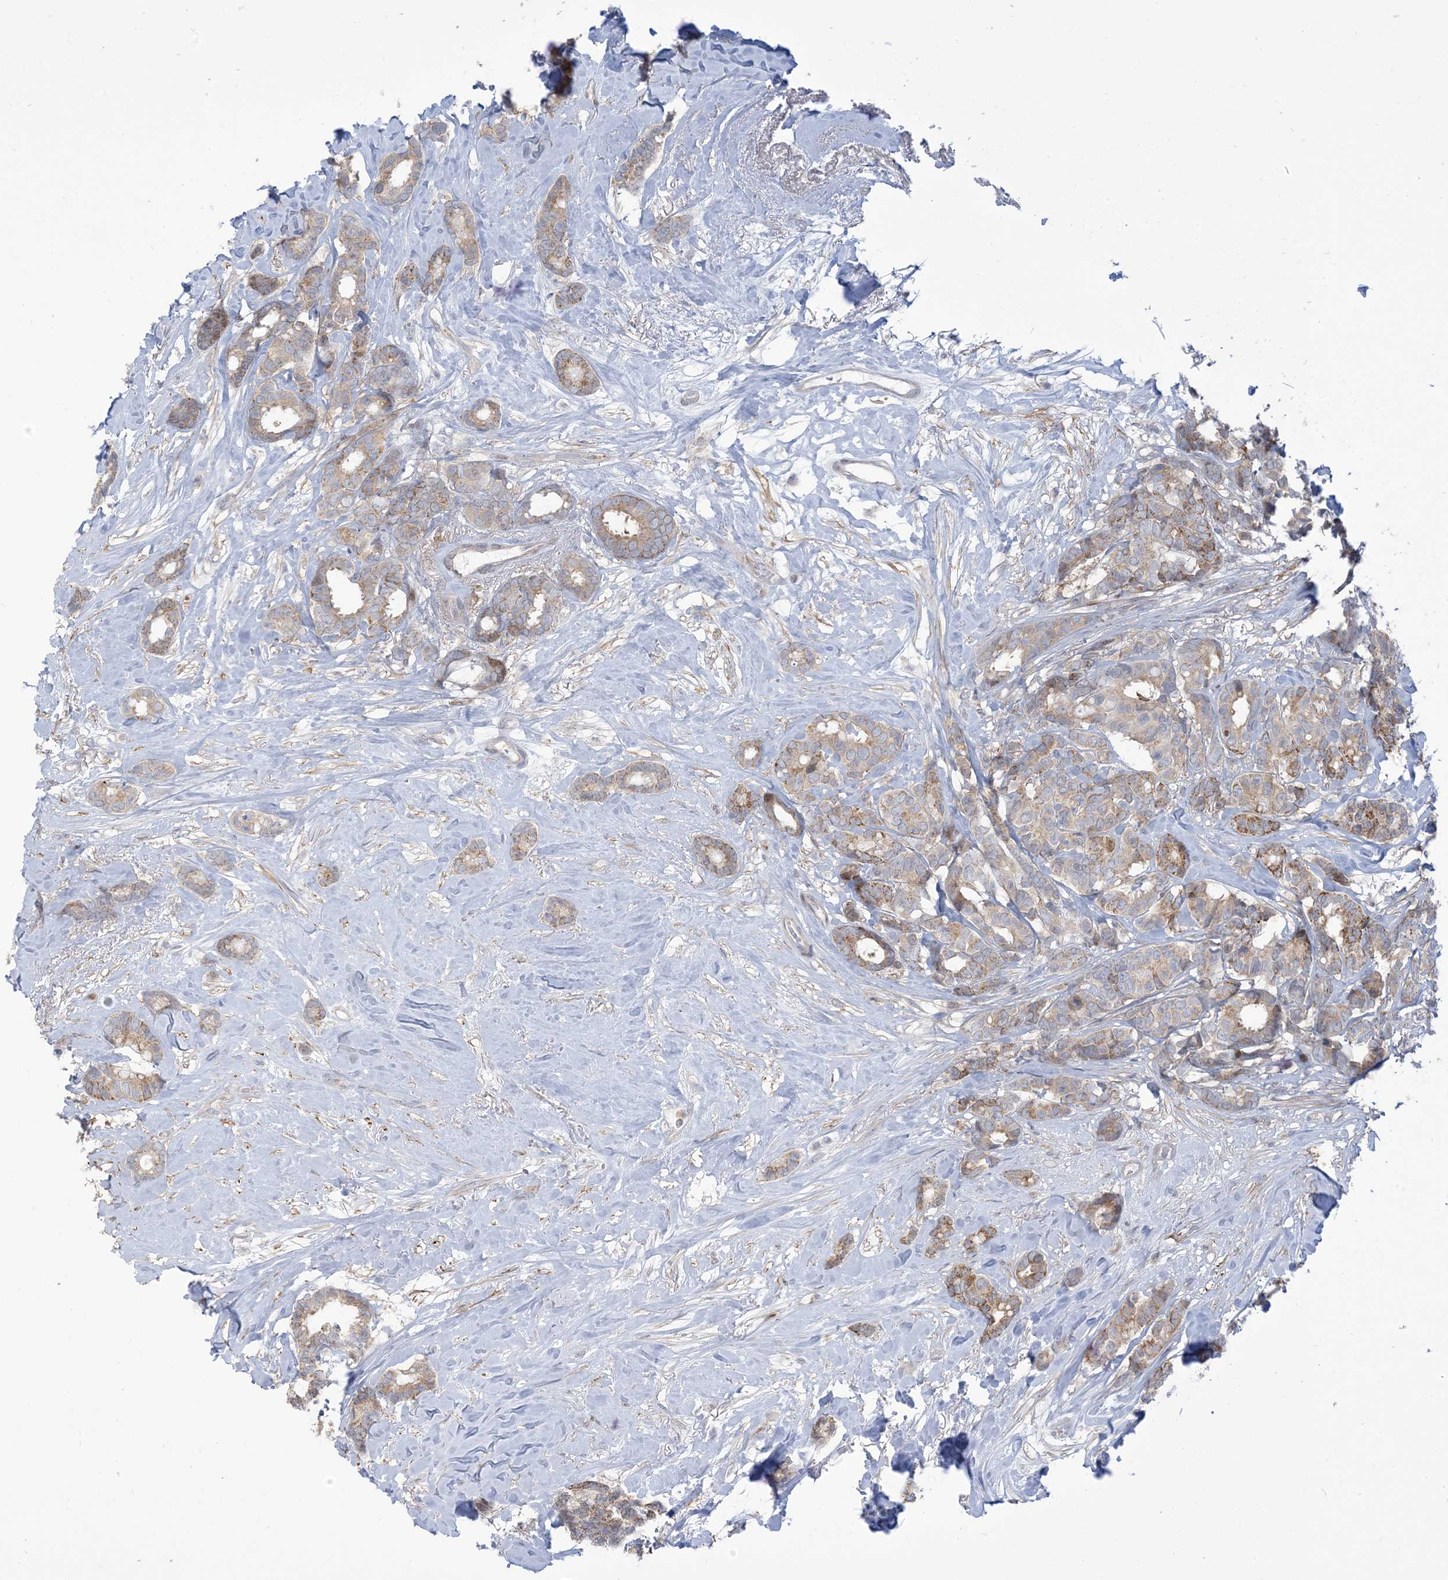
{"staining": {"intensity": "weak", "quantity": ">75%", "location": "cytoplasmic/membranous"}, "tissue": "breast cancer", "cell_type": "Tumor cells", "image_type": "cancer", "snomed": [{"axis": "morphology", "description": "Duct carcinoma"}, {"axis": "topography", "description": "Breast"}], "caption": "Breast invasive ductal carcinoma stained with a brown dye shows weak cytoplasmic/membranous positive expression in approximately >75% of tumor cells.", "gene": "AFTPH", "patient": {"sex": "female", "age": 87}}